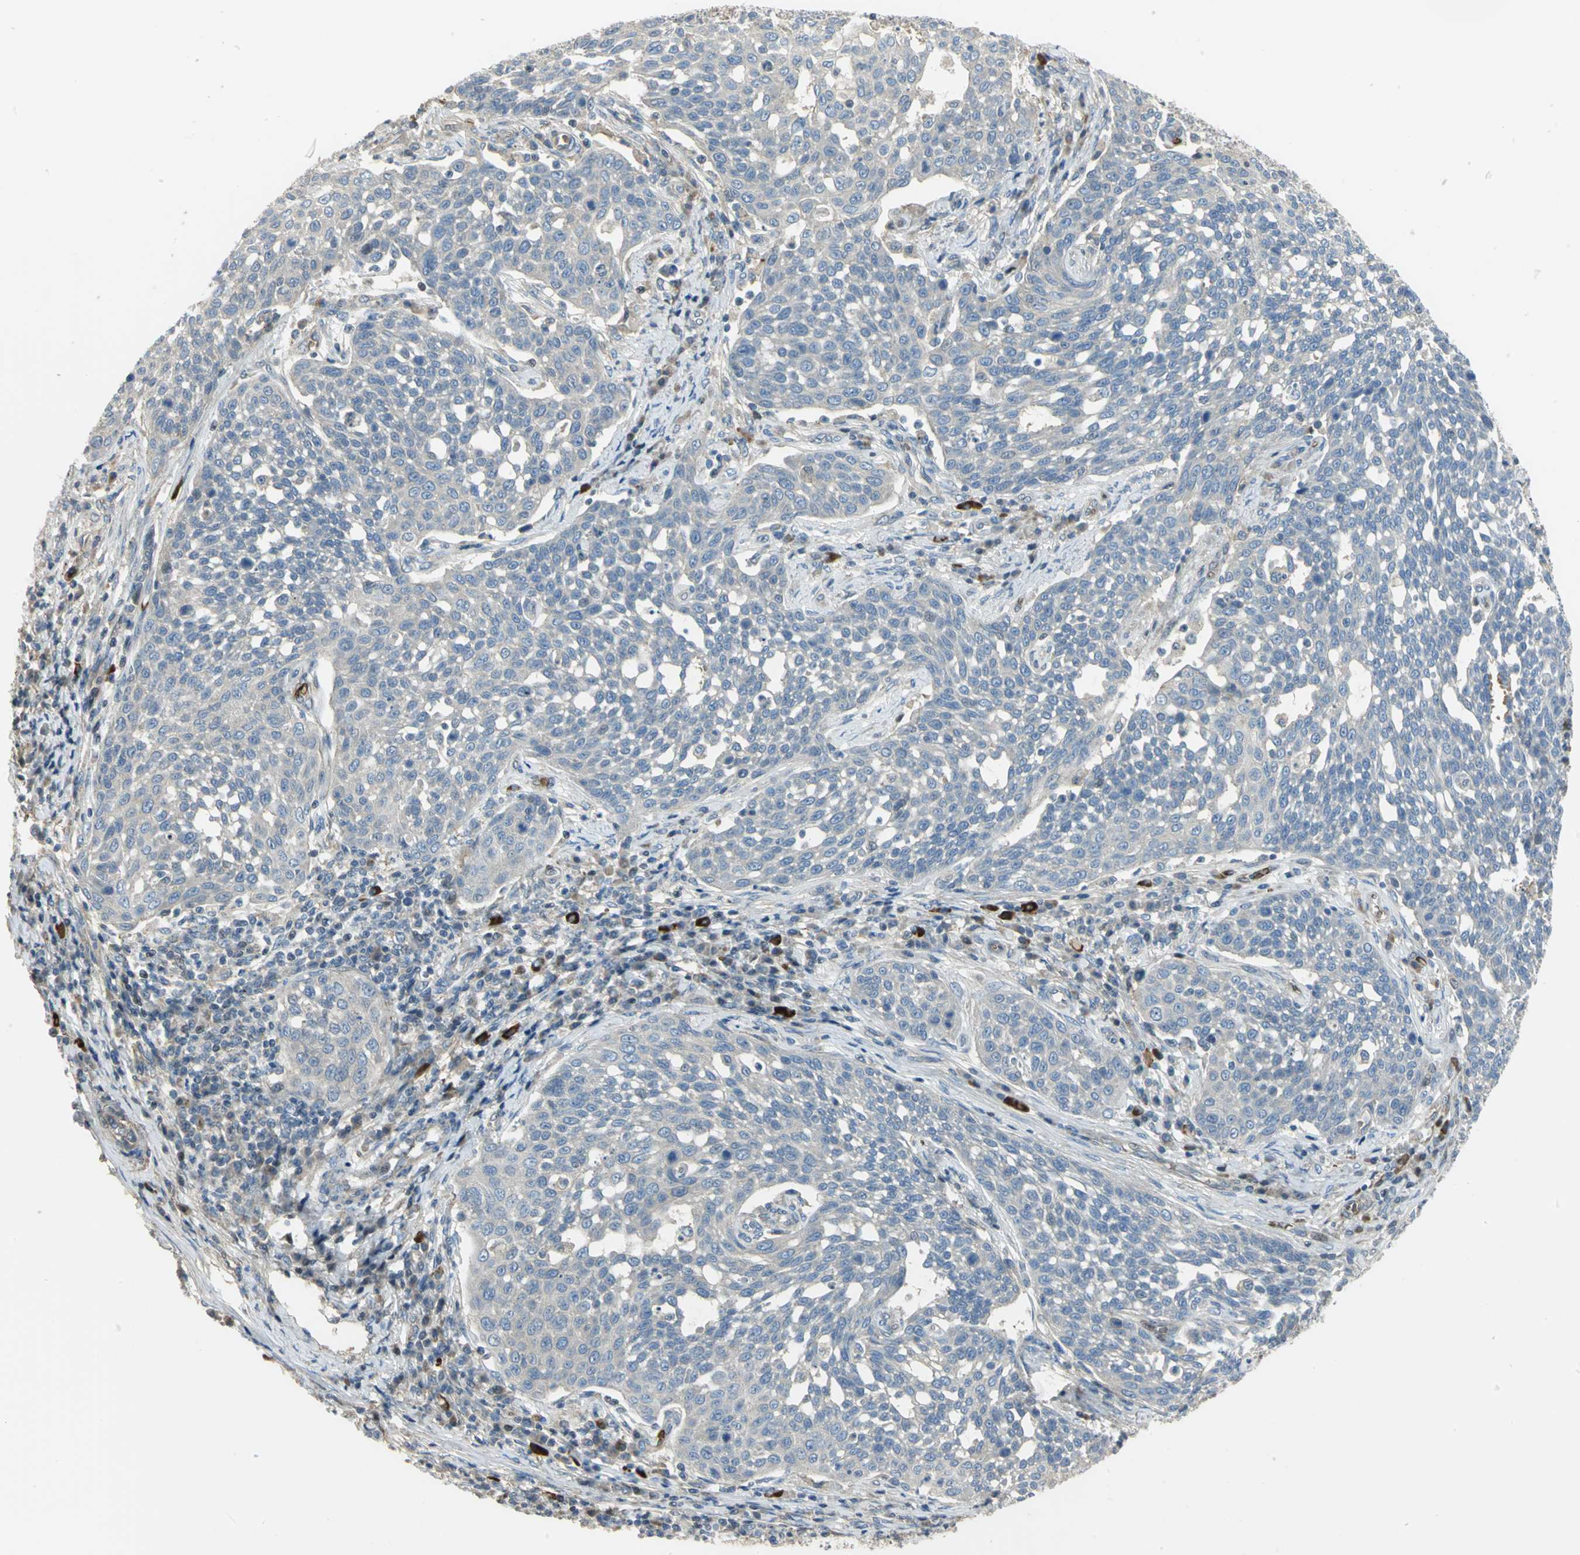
{"staining": {"intensity": "negative", "quantity": "none", "location": "none"}, "tissue": "cervical cancer", "cell_type": "Tumor cells", "image_type": "cancer", "snomed": [{"axis": "morphology", "description": "Squamous cell carcinoma, NOS"}, {"axis": "topography", "description": "Cervix"}], "caption": "Immunohistochemistry image of cervical squamous cell carcinoma stained for a protein (brown), which shows no expression in tumor cells.", "gene": "ANK1", "patient": {"sex": "female", "age": 34}}